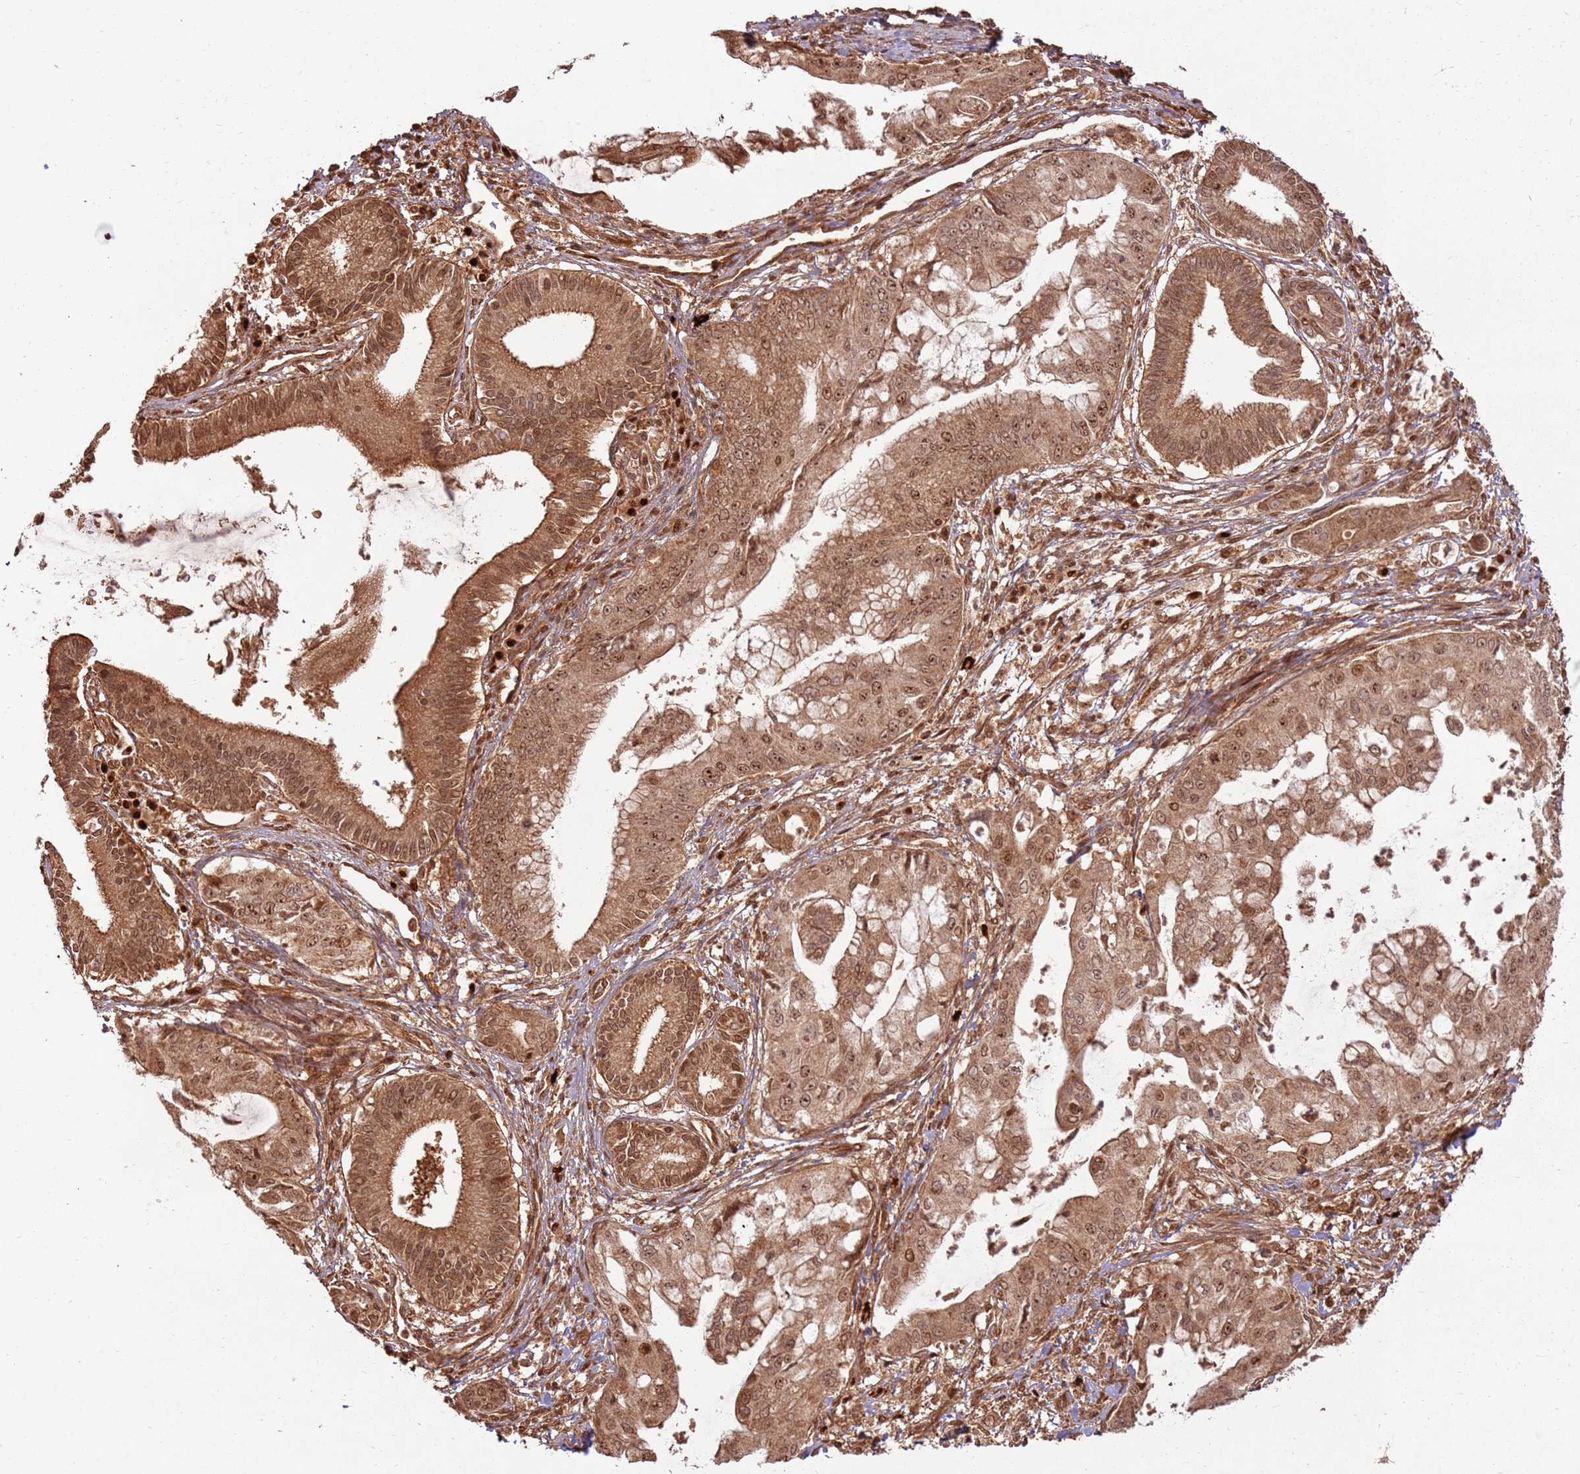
{"staining": {"intensity": "moderate", "quantity": ">75%", "location": "cytoplasmic/membranous,nuclear"}, "tissue": "pancreatic cancer", "cell_type": "Tumor cells", "image_type": "cancer", "snomed": [{"axis": "morphology", "description": "Adenocarcinoma, NOS"}, {"axis": "topography", "description": "Pancreas"}], "caption": "Protein expression analysis of human adenocarcinoma (pancreatic) reveals moderate cytoplasmic/membranous and nuclear staining in about >75% of tumor cells.", "gene": "TBC1D13", "patient": {"sex": "male", "age": 46}}